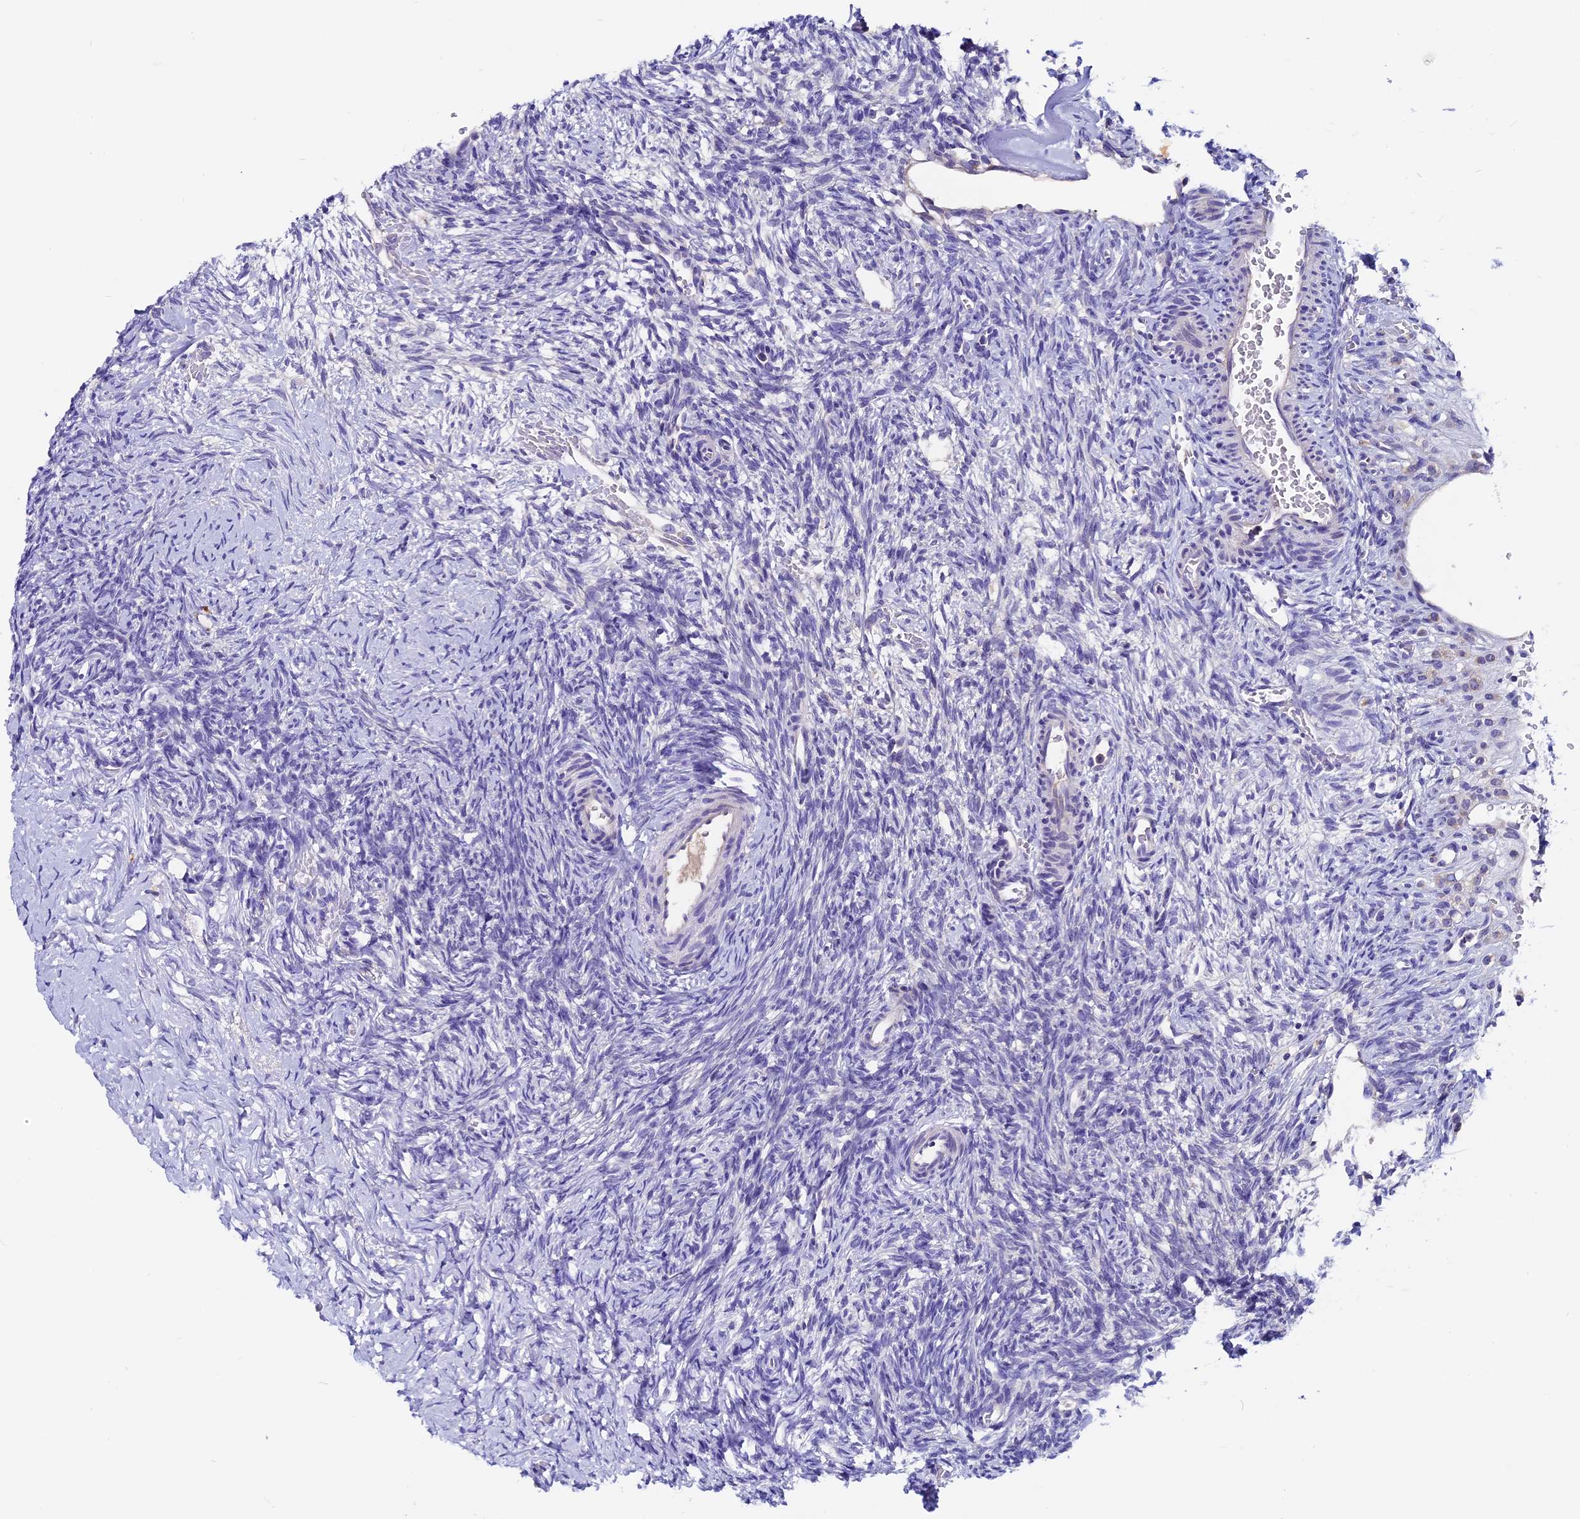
{"staining": {"intensity": "negative", "quantity": "none", "location": "none"}, "tissue": "ovary", "cell_type": "Ovarian stroma cells", "image_type": "normal", "snomed": [{"axis": "morphology", "description": "Normal tissue, NOS"}, {"axis": "topography", "description": "Ovary"}], "caption": "Image shows no protein expression in ovarian stroma cells of benign ovary.", "gene": "CCBE1", "patient": {"sex": "female", "age": 39}}